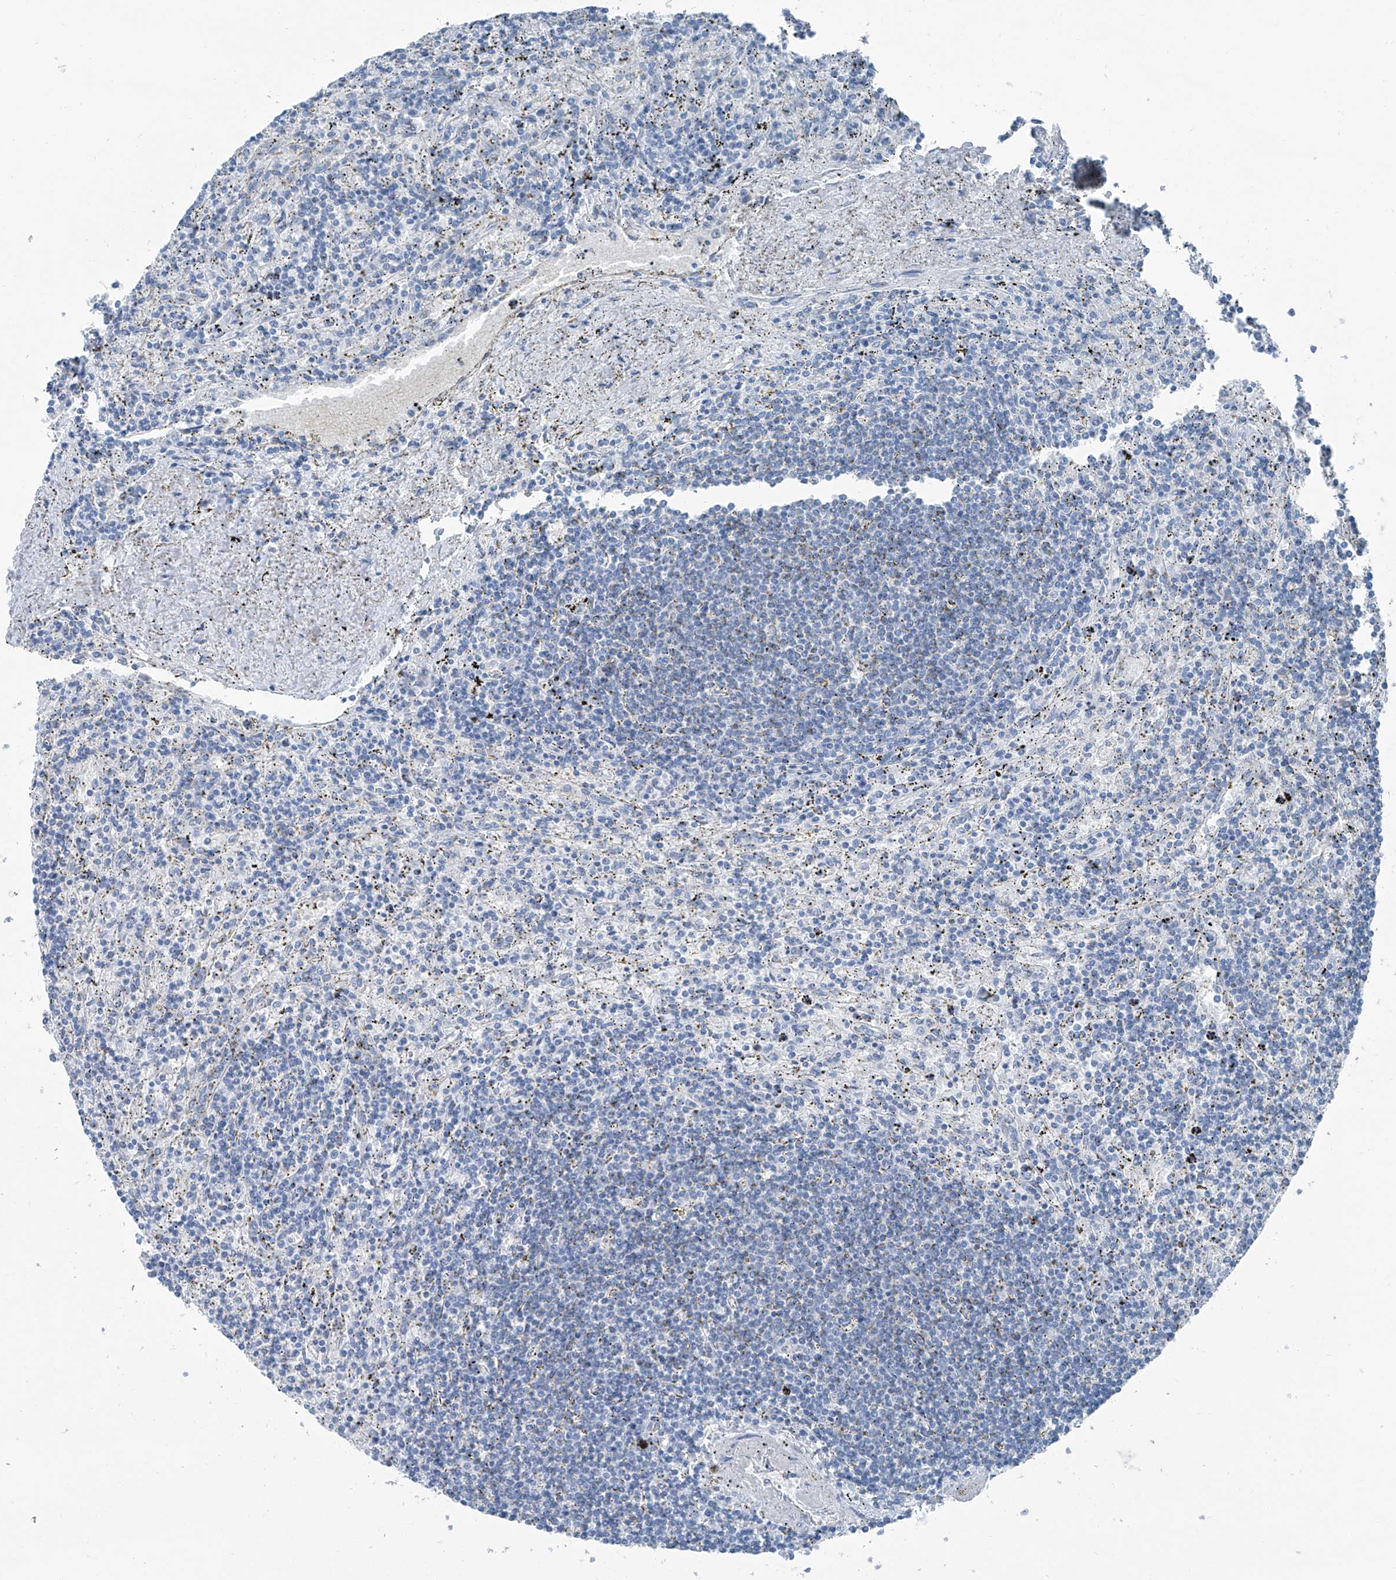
{"staining": {"intensity": "negative", "quantity": "none", "location": "none"}, "tissue": "lymphoma", "cell_type": "Tumor cells", "image_type": "cancer", "snomed": [{"axis": "morphology", "description": "Malignant lymphoma, non-Hodgkin's type, Low grade"}, {"axis": "topography", "description": "Spleen"}], "caption": "An immunohistochemistry photomicrograph of malignant lymphoma, non-Hodgkin's type (low-grade) is shown. There is no staining in tumor cells of malignant lymphoma, non-Hodgkin's type (low-grade). (DAB IHC with hematoxylin counter stain).", "gene": "RGN", "patient": {"sex": "male", "age": 76}}